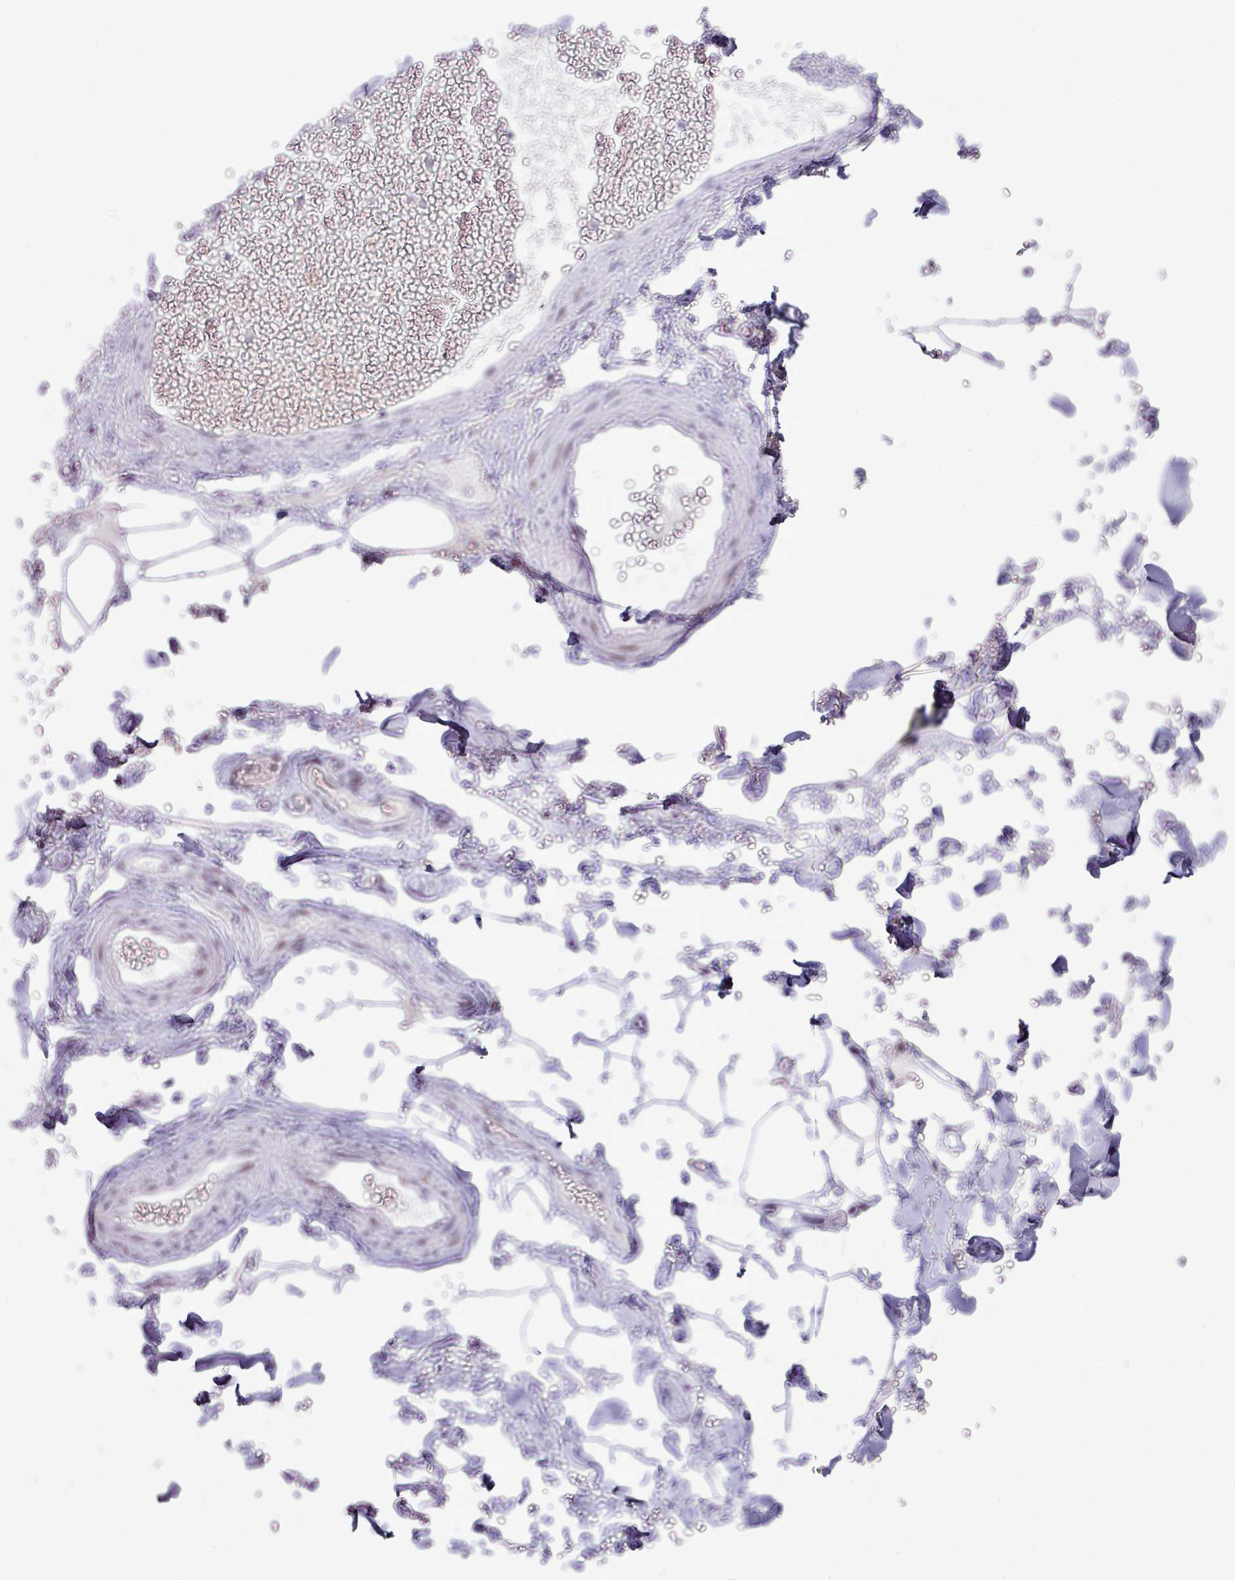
{"staining": {"intensity": "negative", "quantity": "none", "location": "none"}, "tissue": "adipose tissue", "cell_type": "Adipocytes", "image_type": "normal", "snomed": [{"axis": "morphology", "description": "Normal tissue, NOS"}, {"axis": "topography", "description": "Rectum"}, {"axis": "topography", "description": "Peripheral nerve tissue"}], "caption": "This is an IHC photomicrograph of unremarkable adipose tissue. There is no expression in adipocytes.", "gene": "SLC66A2", "patient": {"sex": "female", "age": 69}}